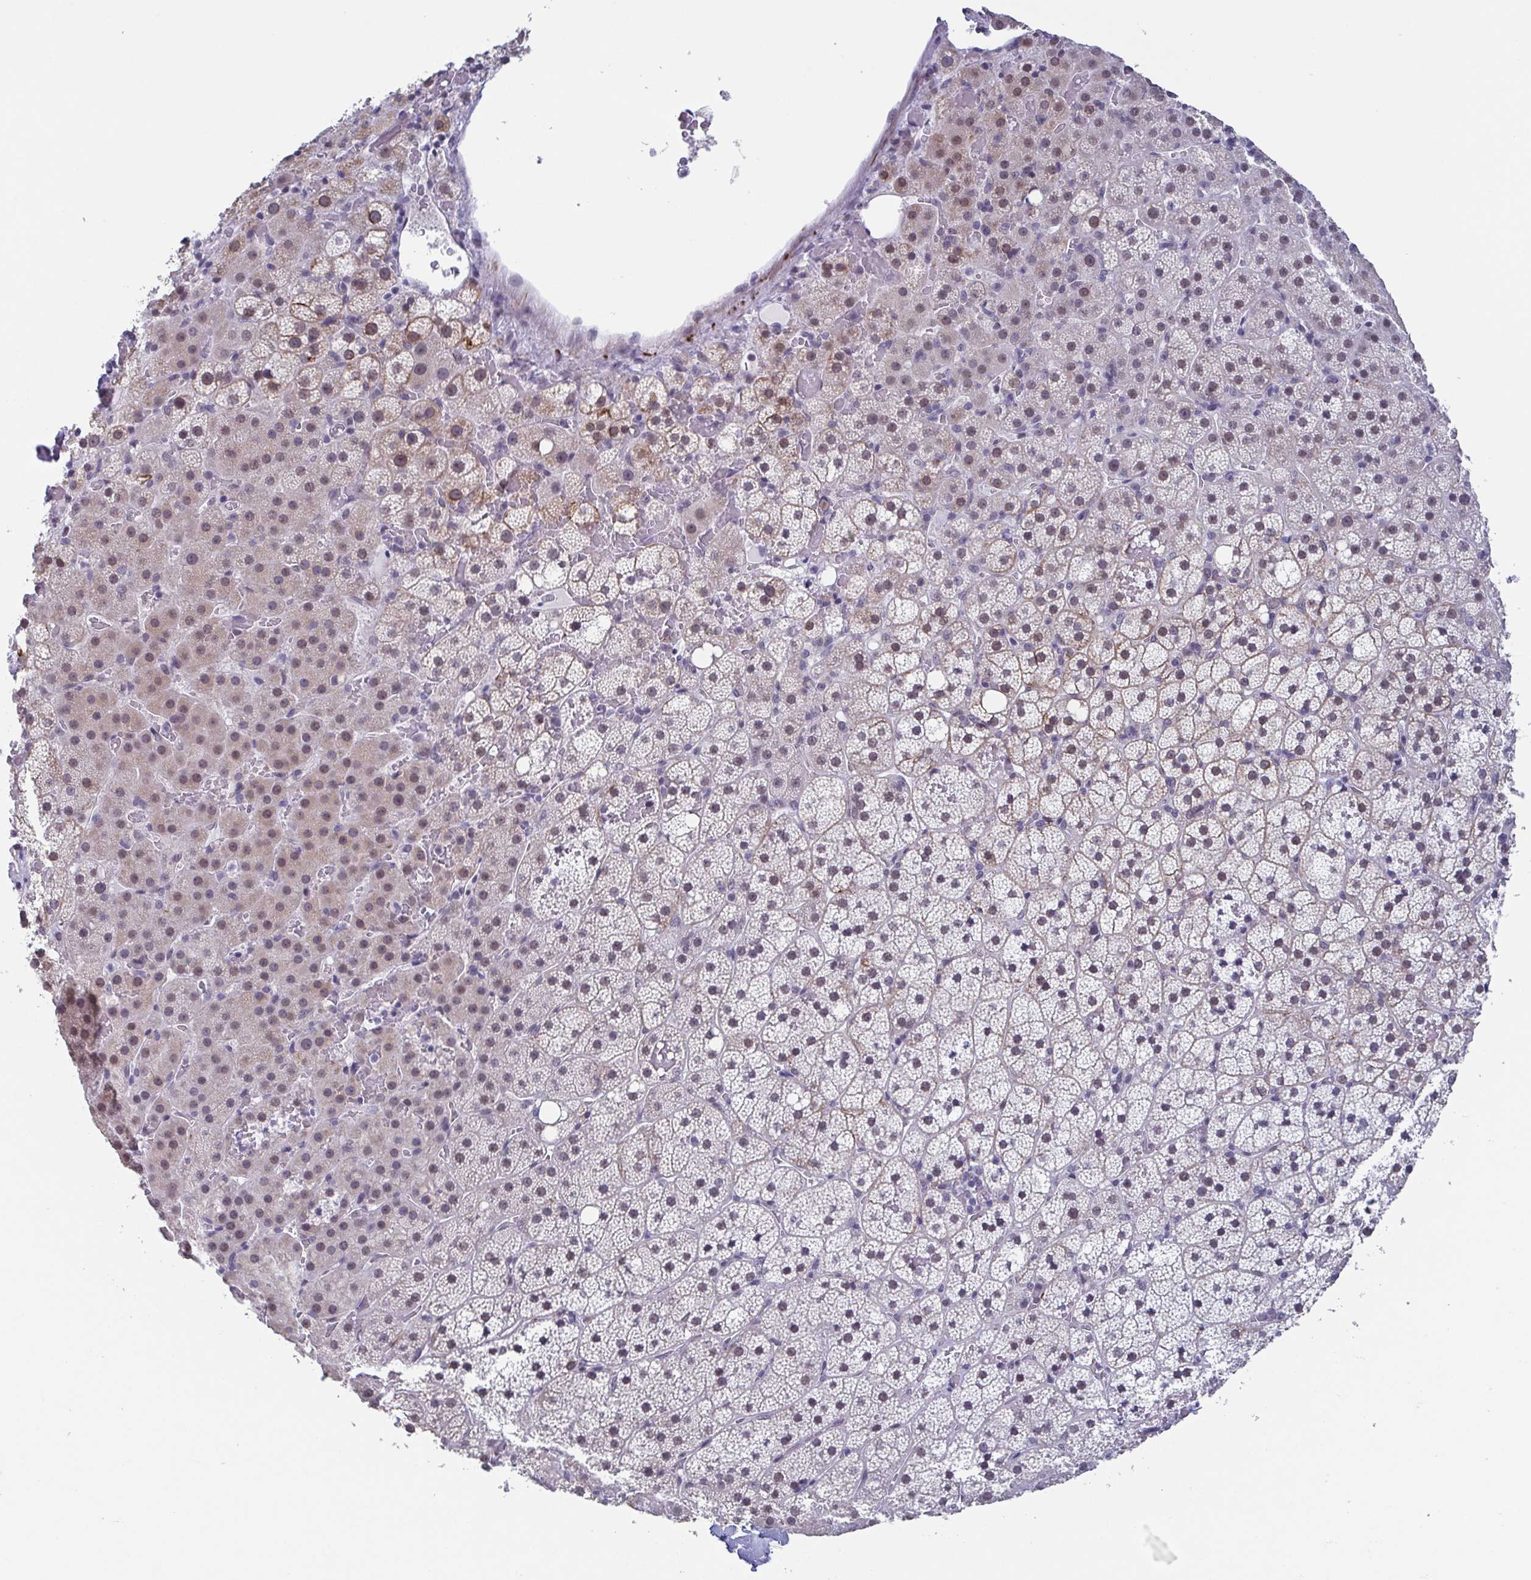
{"staining": {"intensity": "weak", "quantity": "<25%", "location": "nuclear"}, "tissue": "adrenal gland", "cell_type": "Glandular cells", "image_type": "normal", "snomed": [{"axis": "morphology", "description": "Normal tissue, NOS"}, {"axis": "topography", "description": "Adrenal gland"}], "caption": "Adrenal gland stained for a protein using IHC displays no expression glandular cells.", "gene": "TMEM92", "patient": {"sex": "male", "age": 53}}